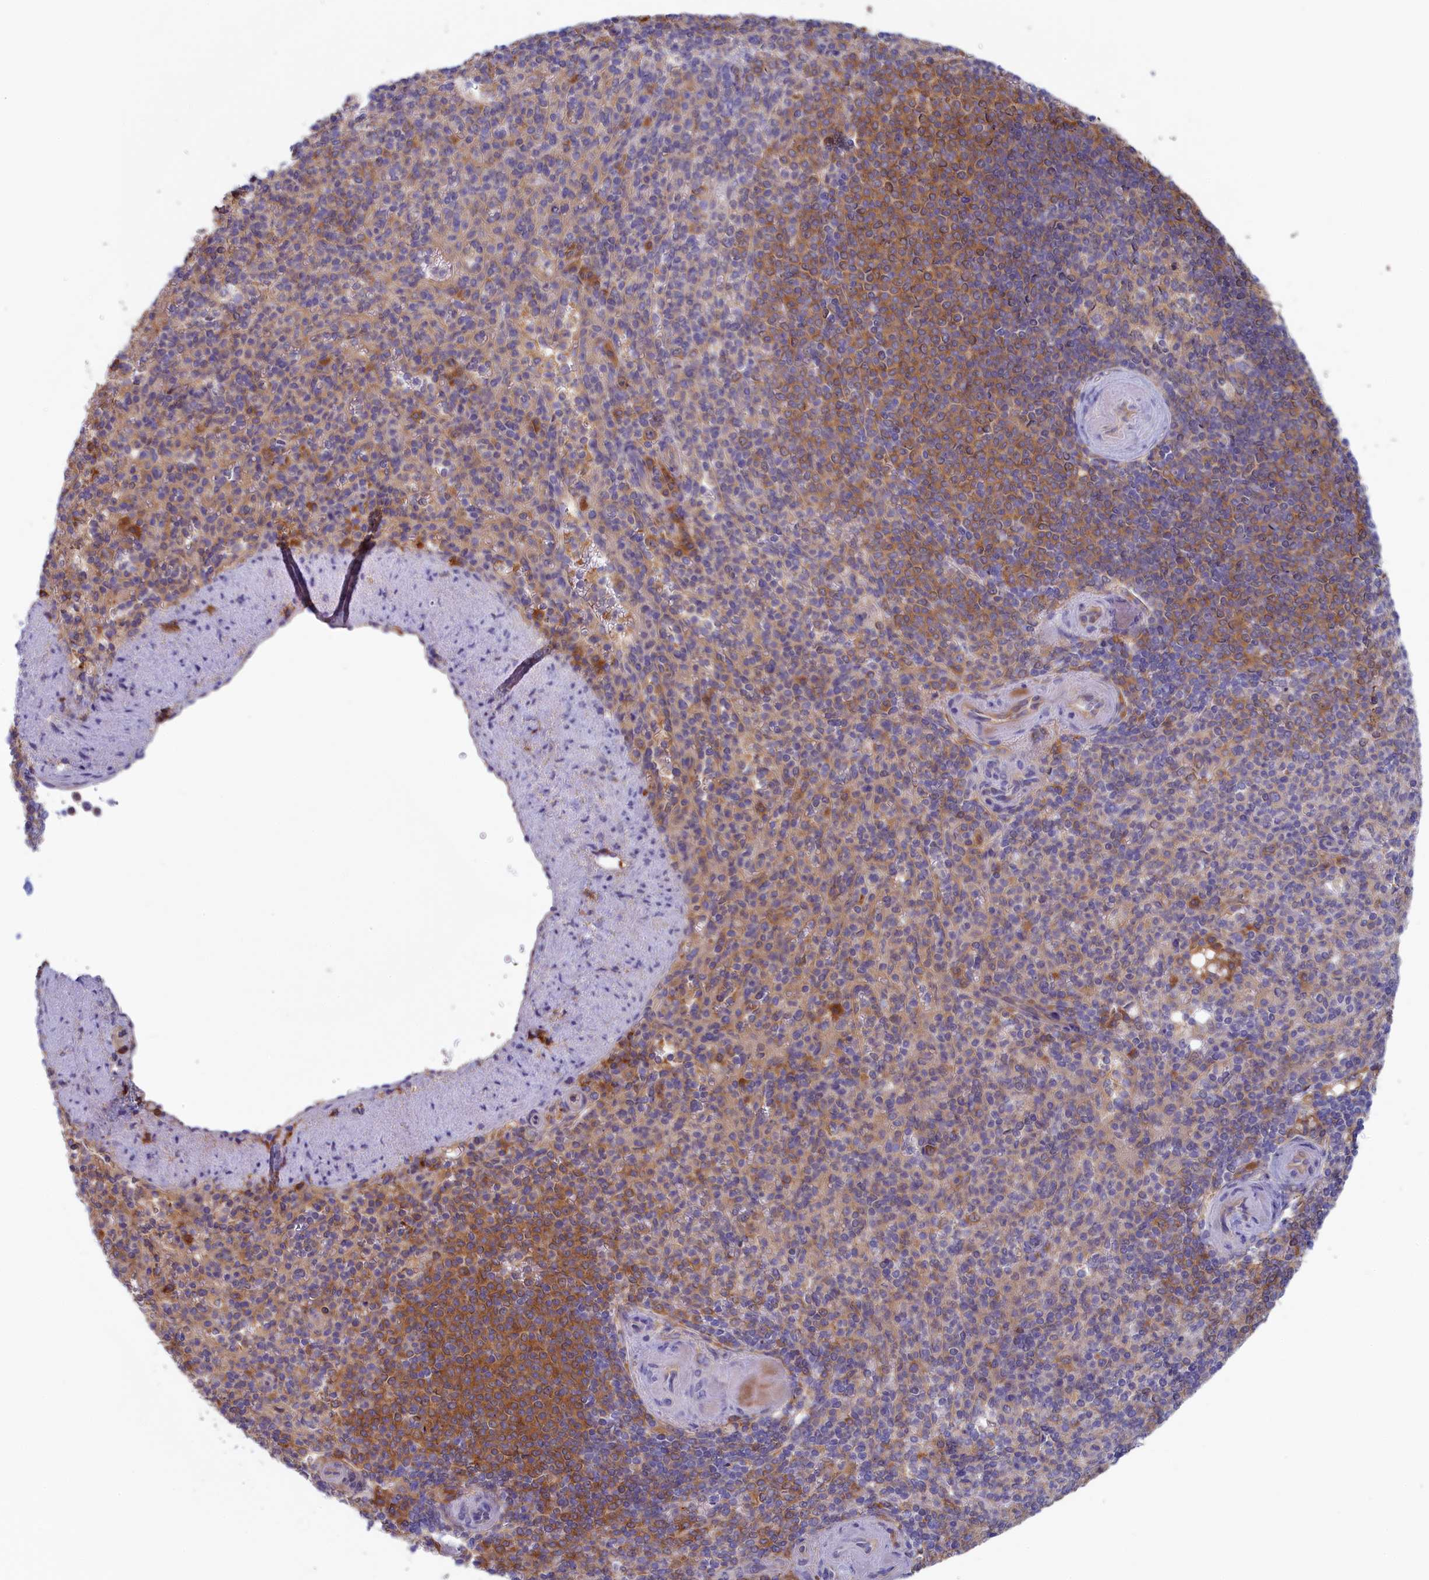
{"staining": {"intensity": "moderate", "quantity": "<25%", "location": "cytoplasmic/membranous"}, "tissue": "spleen", "cell_type": "Cells in red pulp", "image_type": "normal", "snomed": [{"axis": "morphology", "description": "Normal tissue, NOS"}, {"axis": "topography", "description": "Spleen"}], "caption": "Moderate cytoplasmic/membranous protein expression is identified in about <25% of cells in red pulp in spleen.", "gene": "SYNDIG1L", "patient": {"sex": "female", "age": 74}}